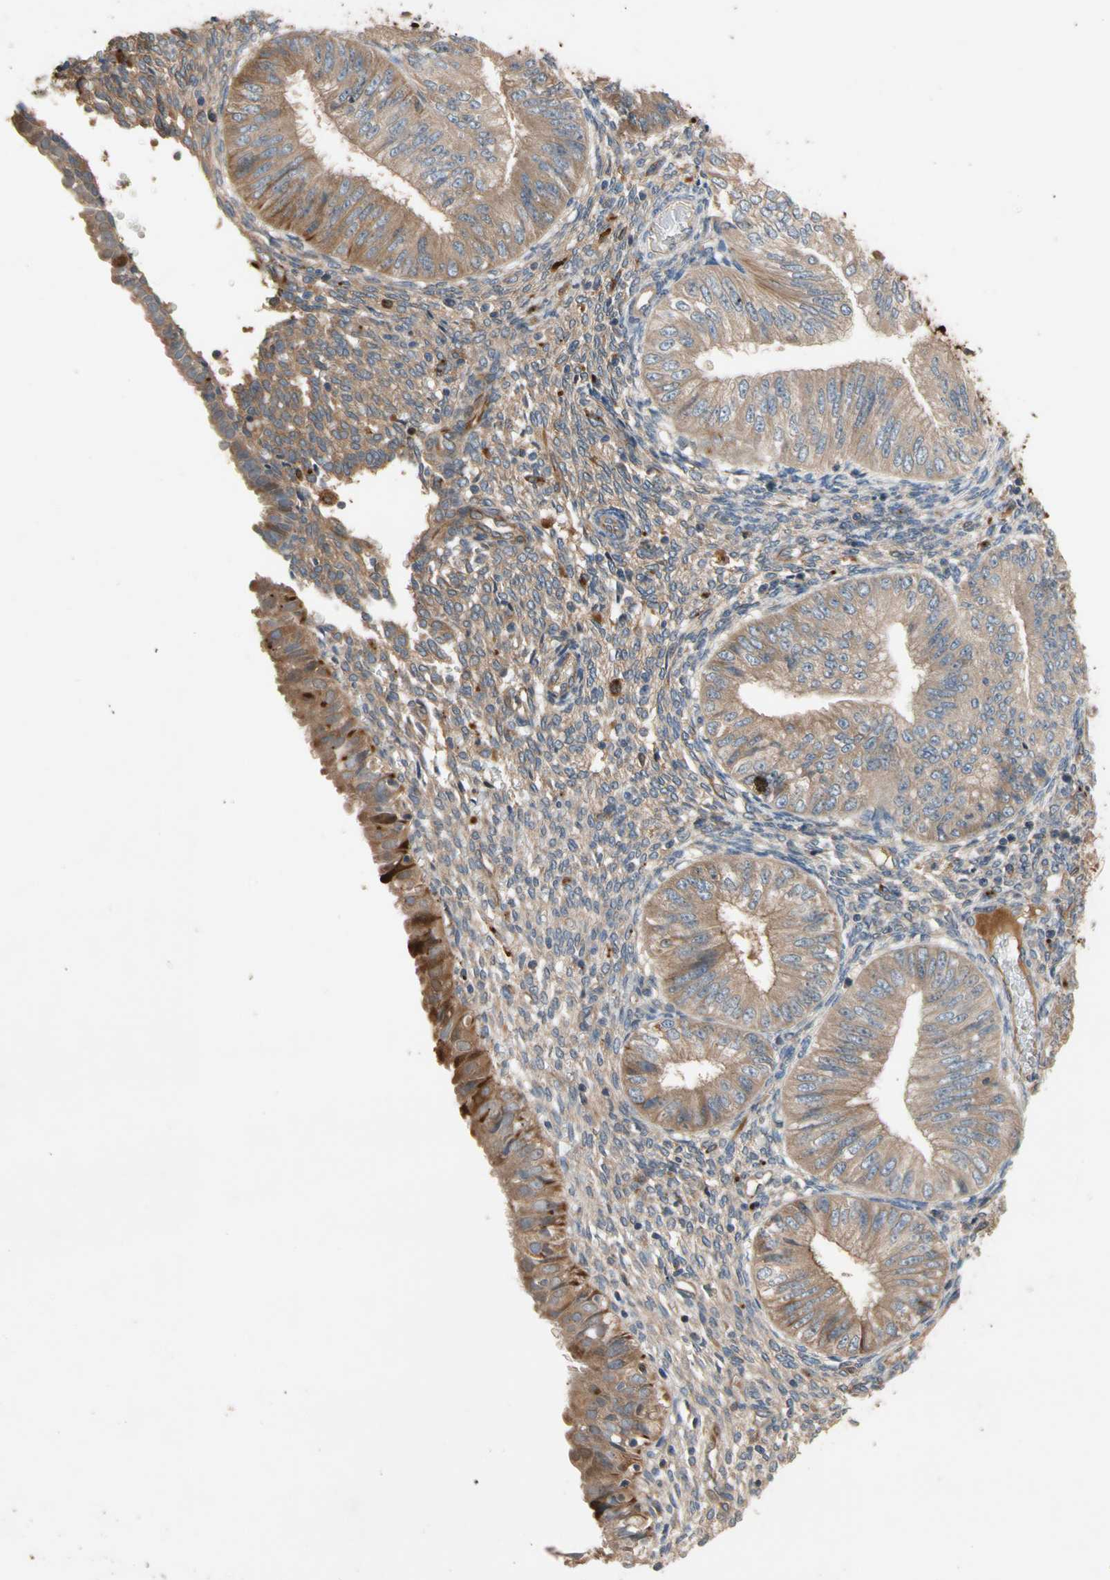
{"staining": {"intensity": "moderate", "quantity": ">75%", "location": "cytoplasmic/membranous"}, "tissue": "endometrial cancer", "cell_type": "Tumor cells", "image_type": "cancer", "snomed": [{"axis": "morphology", "description": "Normal tissue, NOS"}, {"axis": "morphology", "description": "Adenocarcinoma, NOS"}, {"axis": "topography", "description": "Endometrium"}], "caption": "A high-resolution image shows IHC staining of endometrial cancer (adenocarcinoma), which displays moderate cytoplasmic/membranous positivity in about >75% of tumor cells.", "gene": "FGD6", "patient": {"sex": "female", "age": 53}}